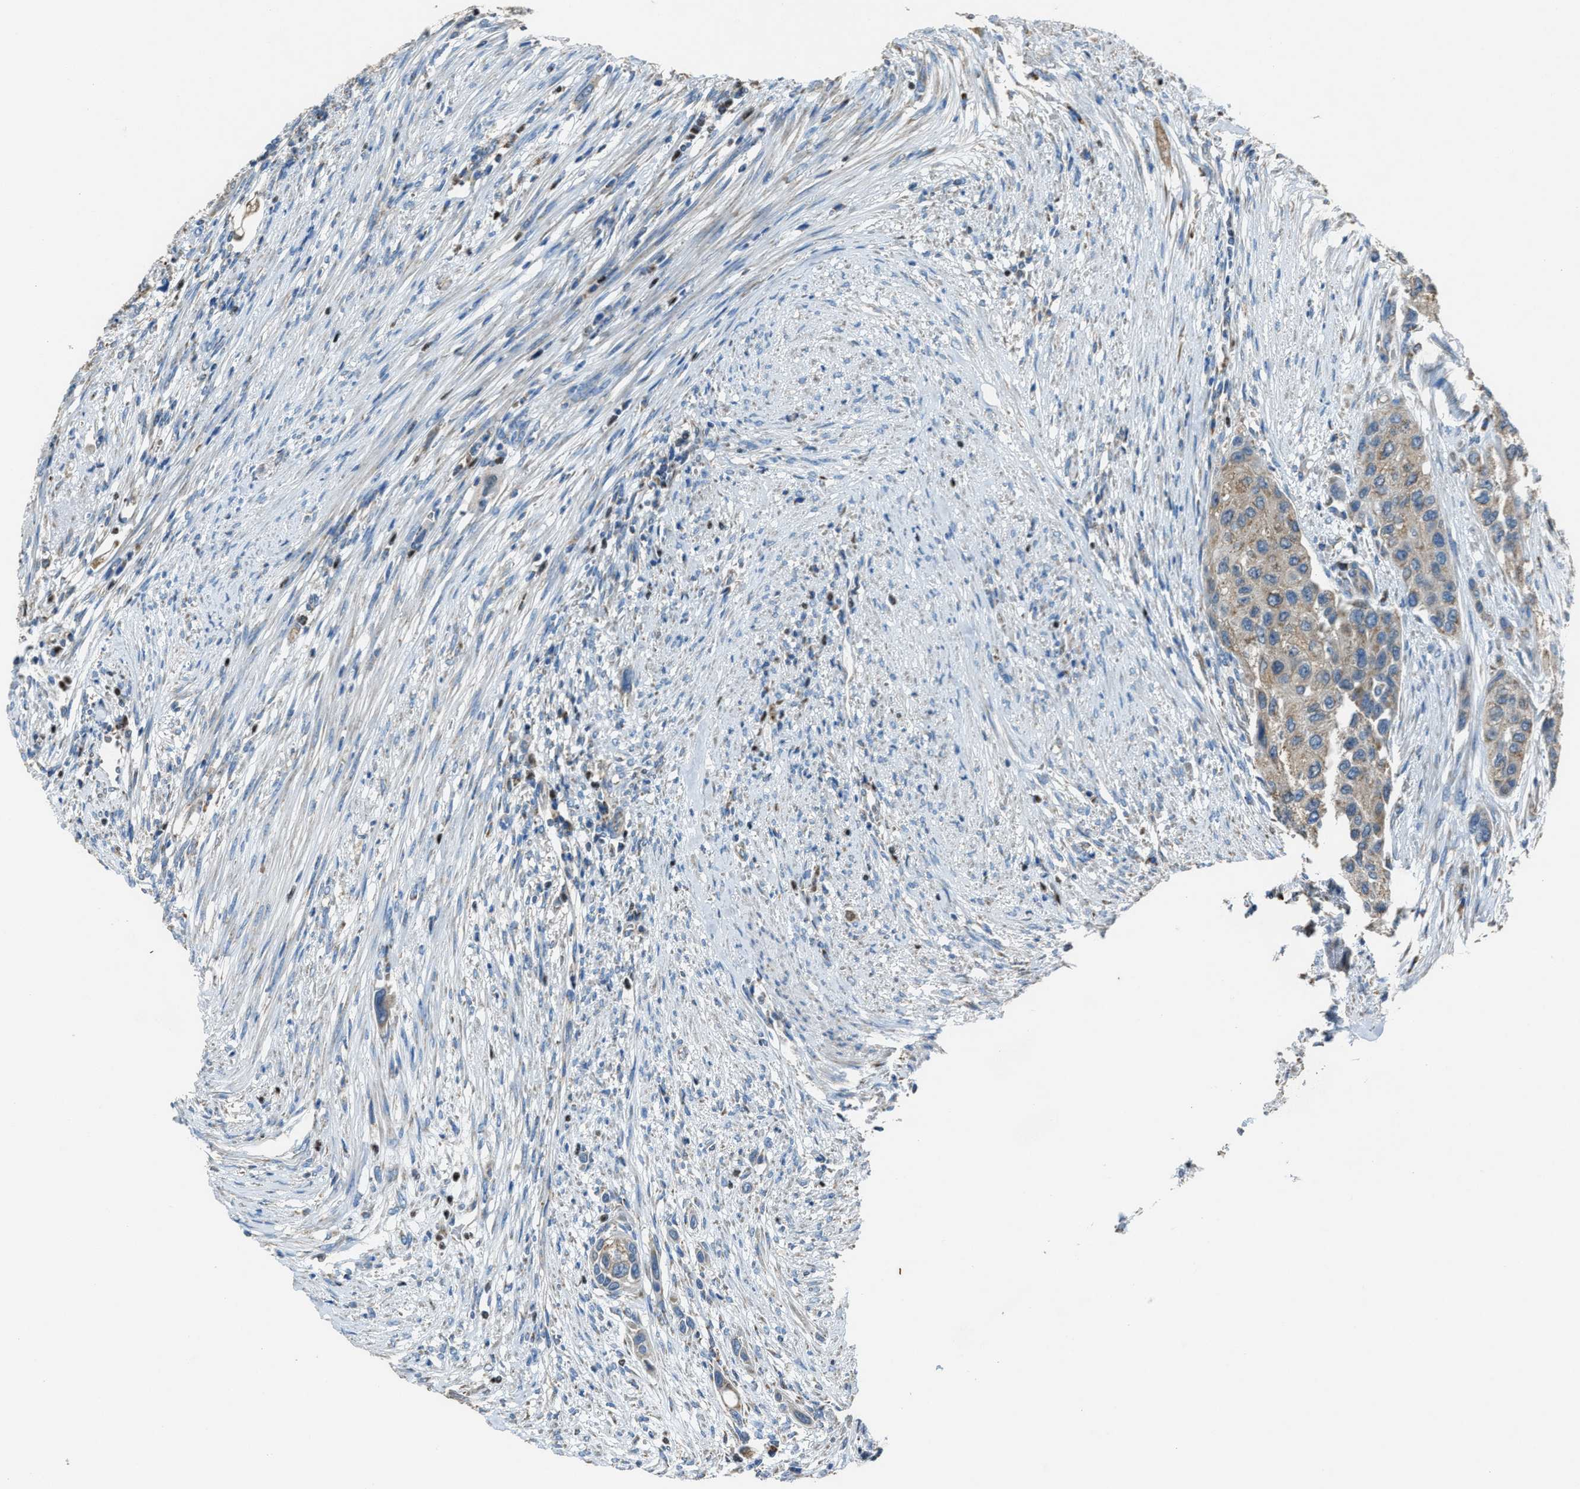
{"staining": {"intensity": "weak", "quantity": ">75%", "location": "cytoplasmic/membranous"}, "tissue": "urothelial cancer", "cell_type": "Tumor cells", "image_type": "cancer", "snomed": [{"axis": "morphology", "description": "Urothelial carcinoma, High grade"}, {"axis": "topography", "description": "Urinary bladder"}], "caption": "Protein staining reveals weak cytoplasmic/membranous staining in approximately >75% of tumor cells in high-grade urothelial carcinoma.", "gene": "SLC25A11", "patient": {"sex": "female", "age": 56}}